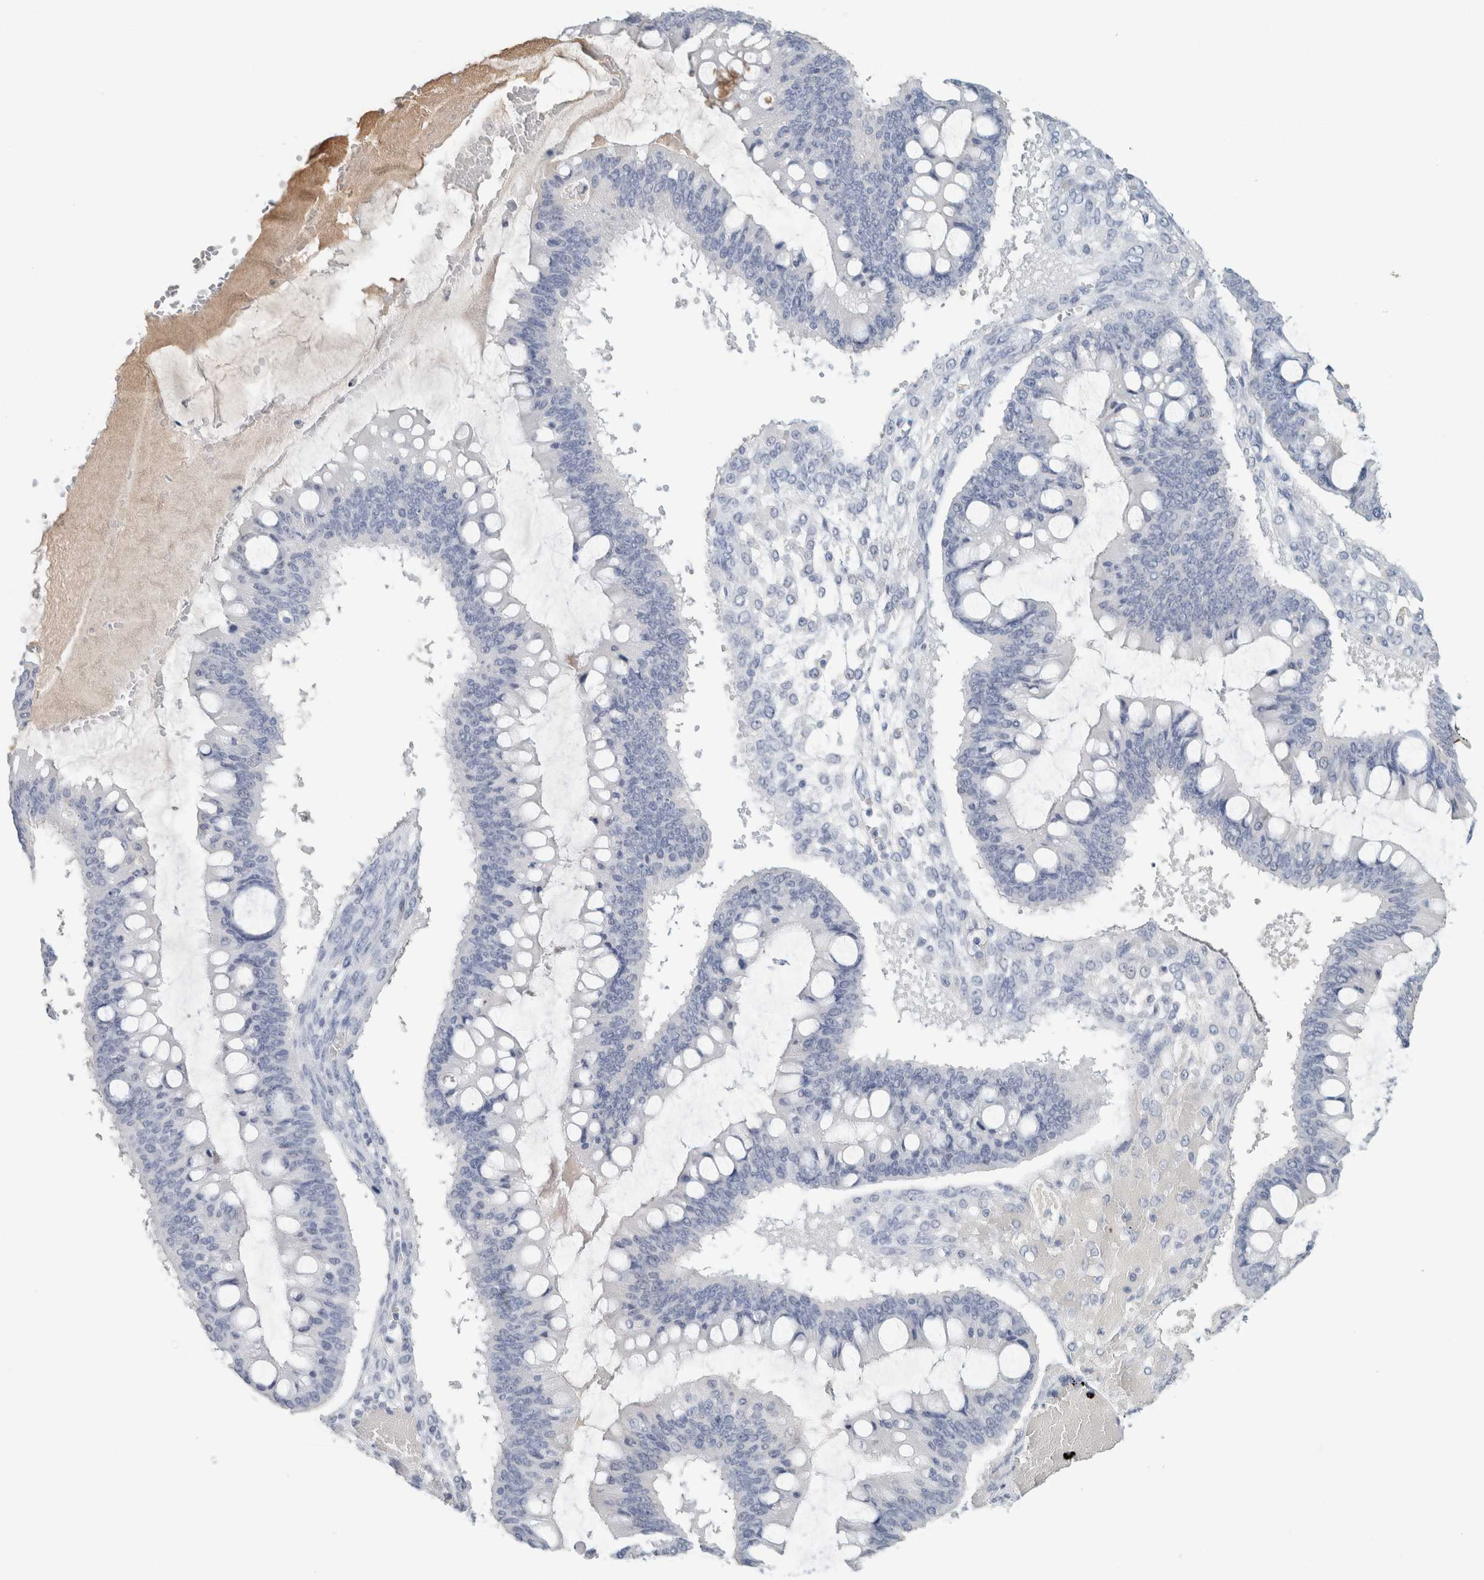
{"staining": {"intensity": "negative", "quantity": "none", "location": "none"}, "tissue": "ovarian cancer", "cell_type": "Tumor cells", "image_type": "cancer", "snomed": [{"axis": "morphology", "description": "Cystadenocarcinoma, mucinous, NOS"}, {"axis": "topography", "description": "Ovary"}], "caption": "A high-resolution image shows IHC staining of ovarian mucinous cystadenocarcinoma, which exhibits no significant expression in tumor cells.", "gene": "IL6", "patient": {"sex": "female", "age": 73}}